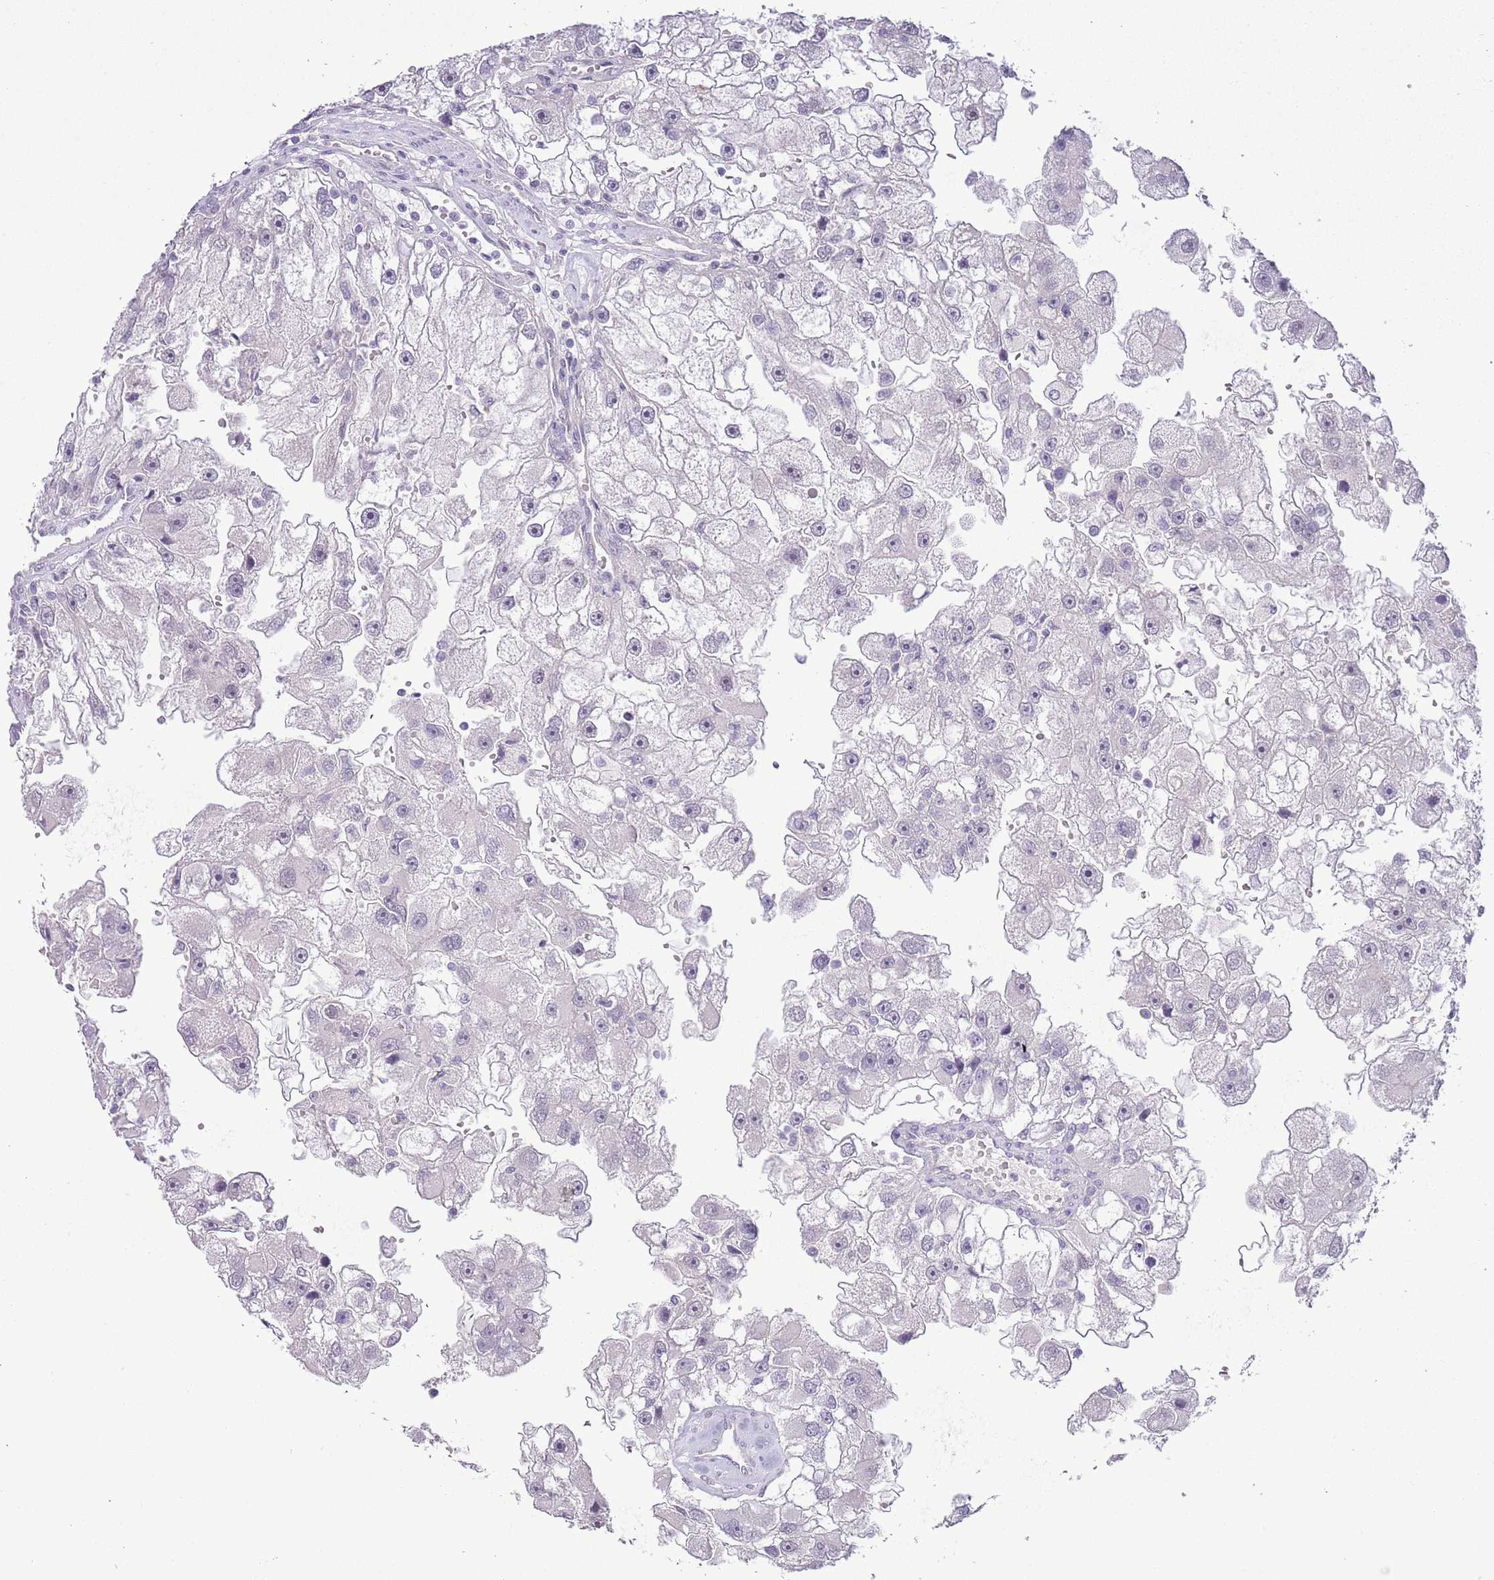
{"staining": {"intensity": "negative", "quantity": "none", "location": "none"}, "tissue": "renal cancer", "cell_type": "Tumor cells", "image_type": "cancer", "snomed": [{"axis": "morphology", "description": "Adenocarcinoma, NOS"}, {"axis": "topography", "description": "Kidney"}], "caption": "Protein analysis of renal cancer exhibits no significant positivity in tumor cells.", "gene": "MIDN", "patient": {"sex": "male", "age": 63}}